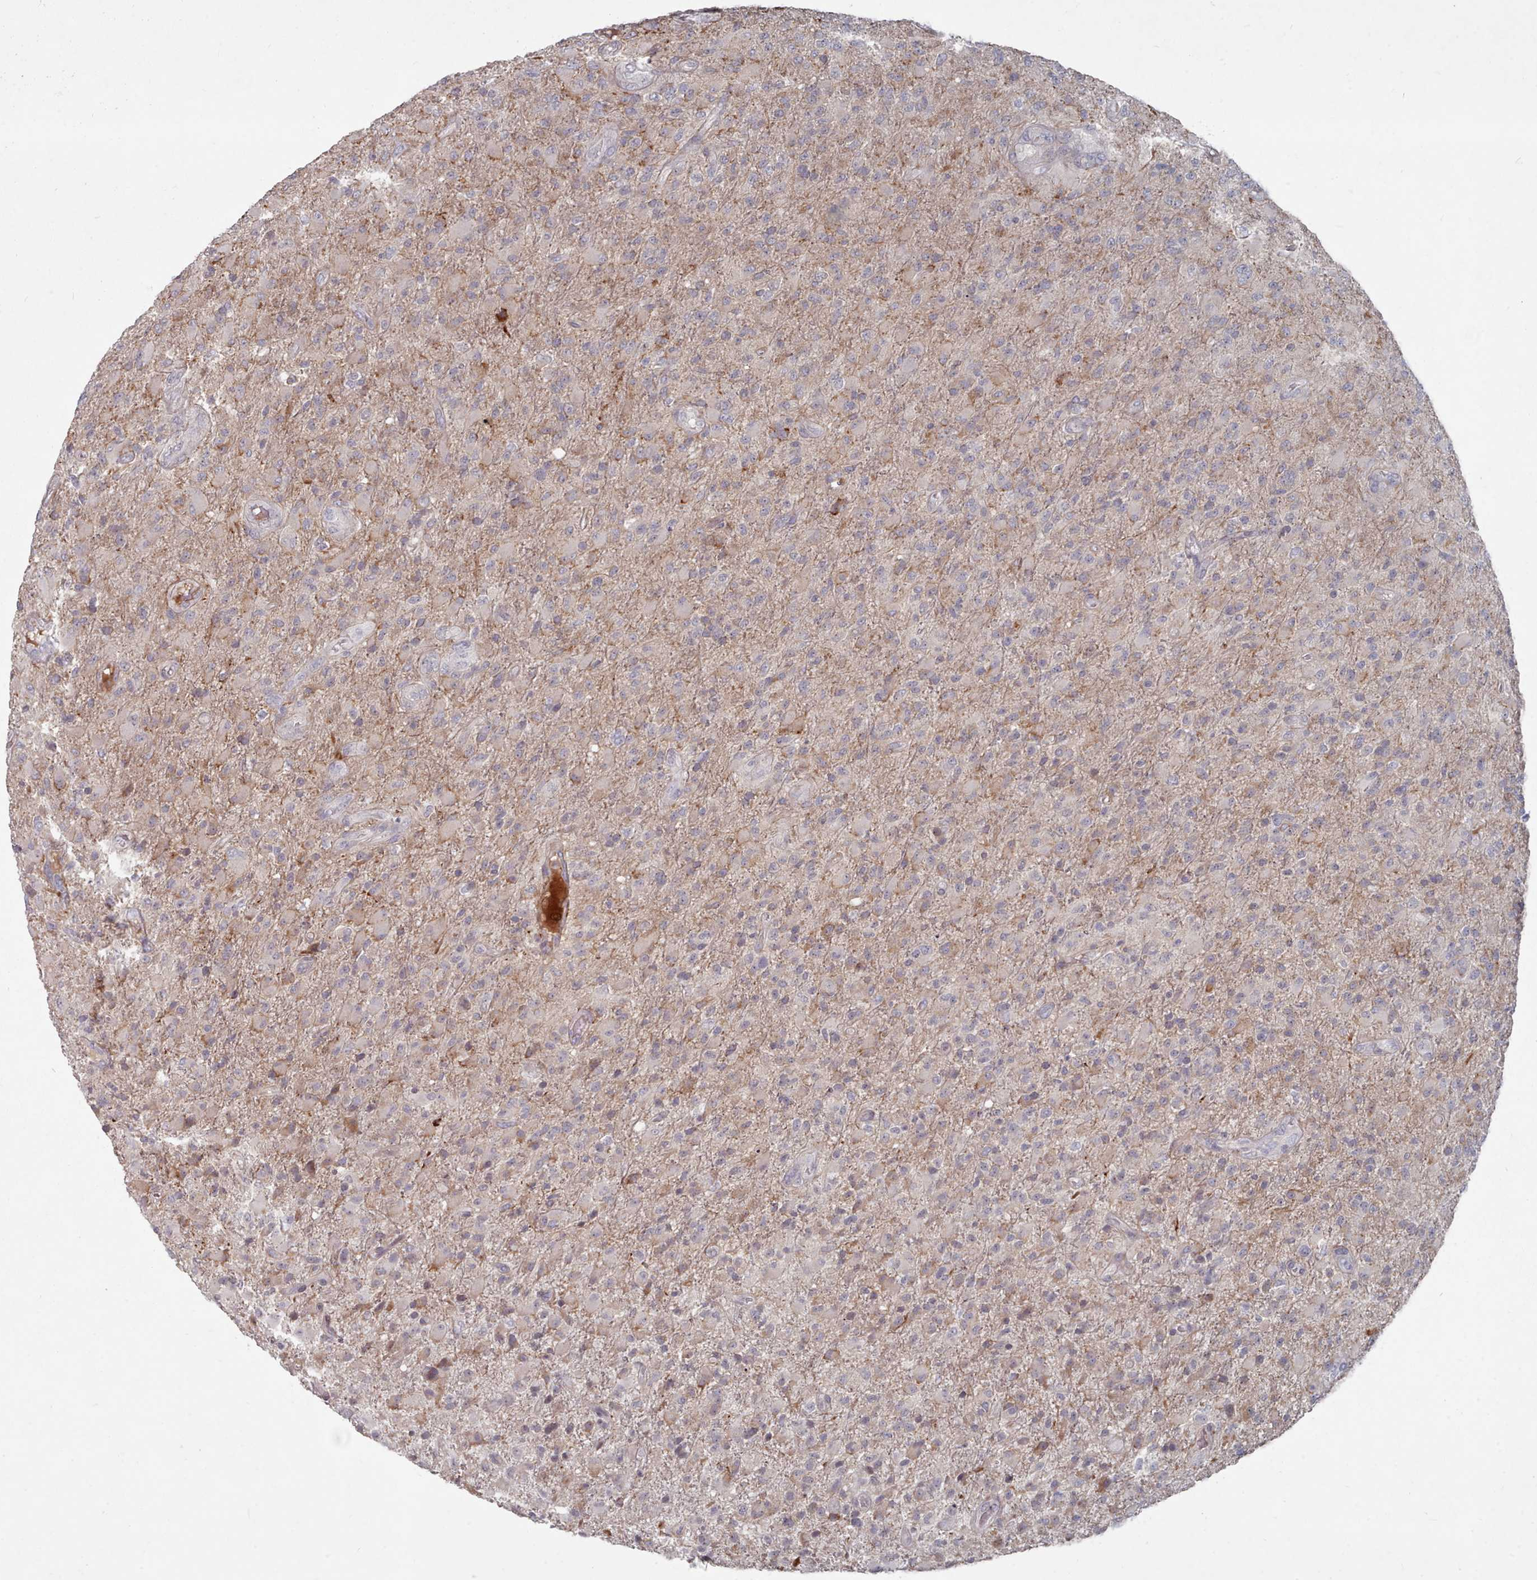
{"staining": {"intensity": "weak", "quantity": "25%-75%", "location": "cytoplasmic/membranous"}, "tissue": "glioma", "cell_type": "Tumor cells", "image_type": "cancer", "snomed": [{"axis": "morphology", "description": "Glioma, malignant, Low grade"}, {"axis": "topography", "description": "Brain"}], "caption": "The histopathology image demonstrates staining of low-grade glioma (malignant), revealing weak cytoplasmic/membranous protein staining (brown color) within tumor cells.", "gene": "COL8A2", "patient": {"sex": "male", "age": 65}}